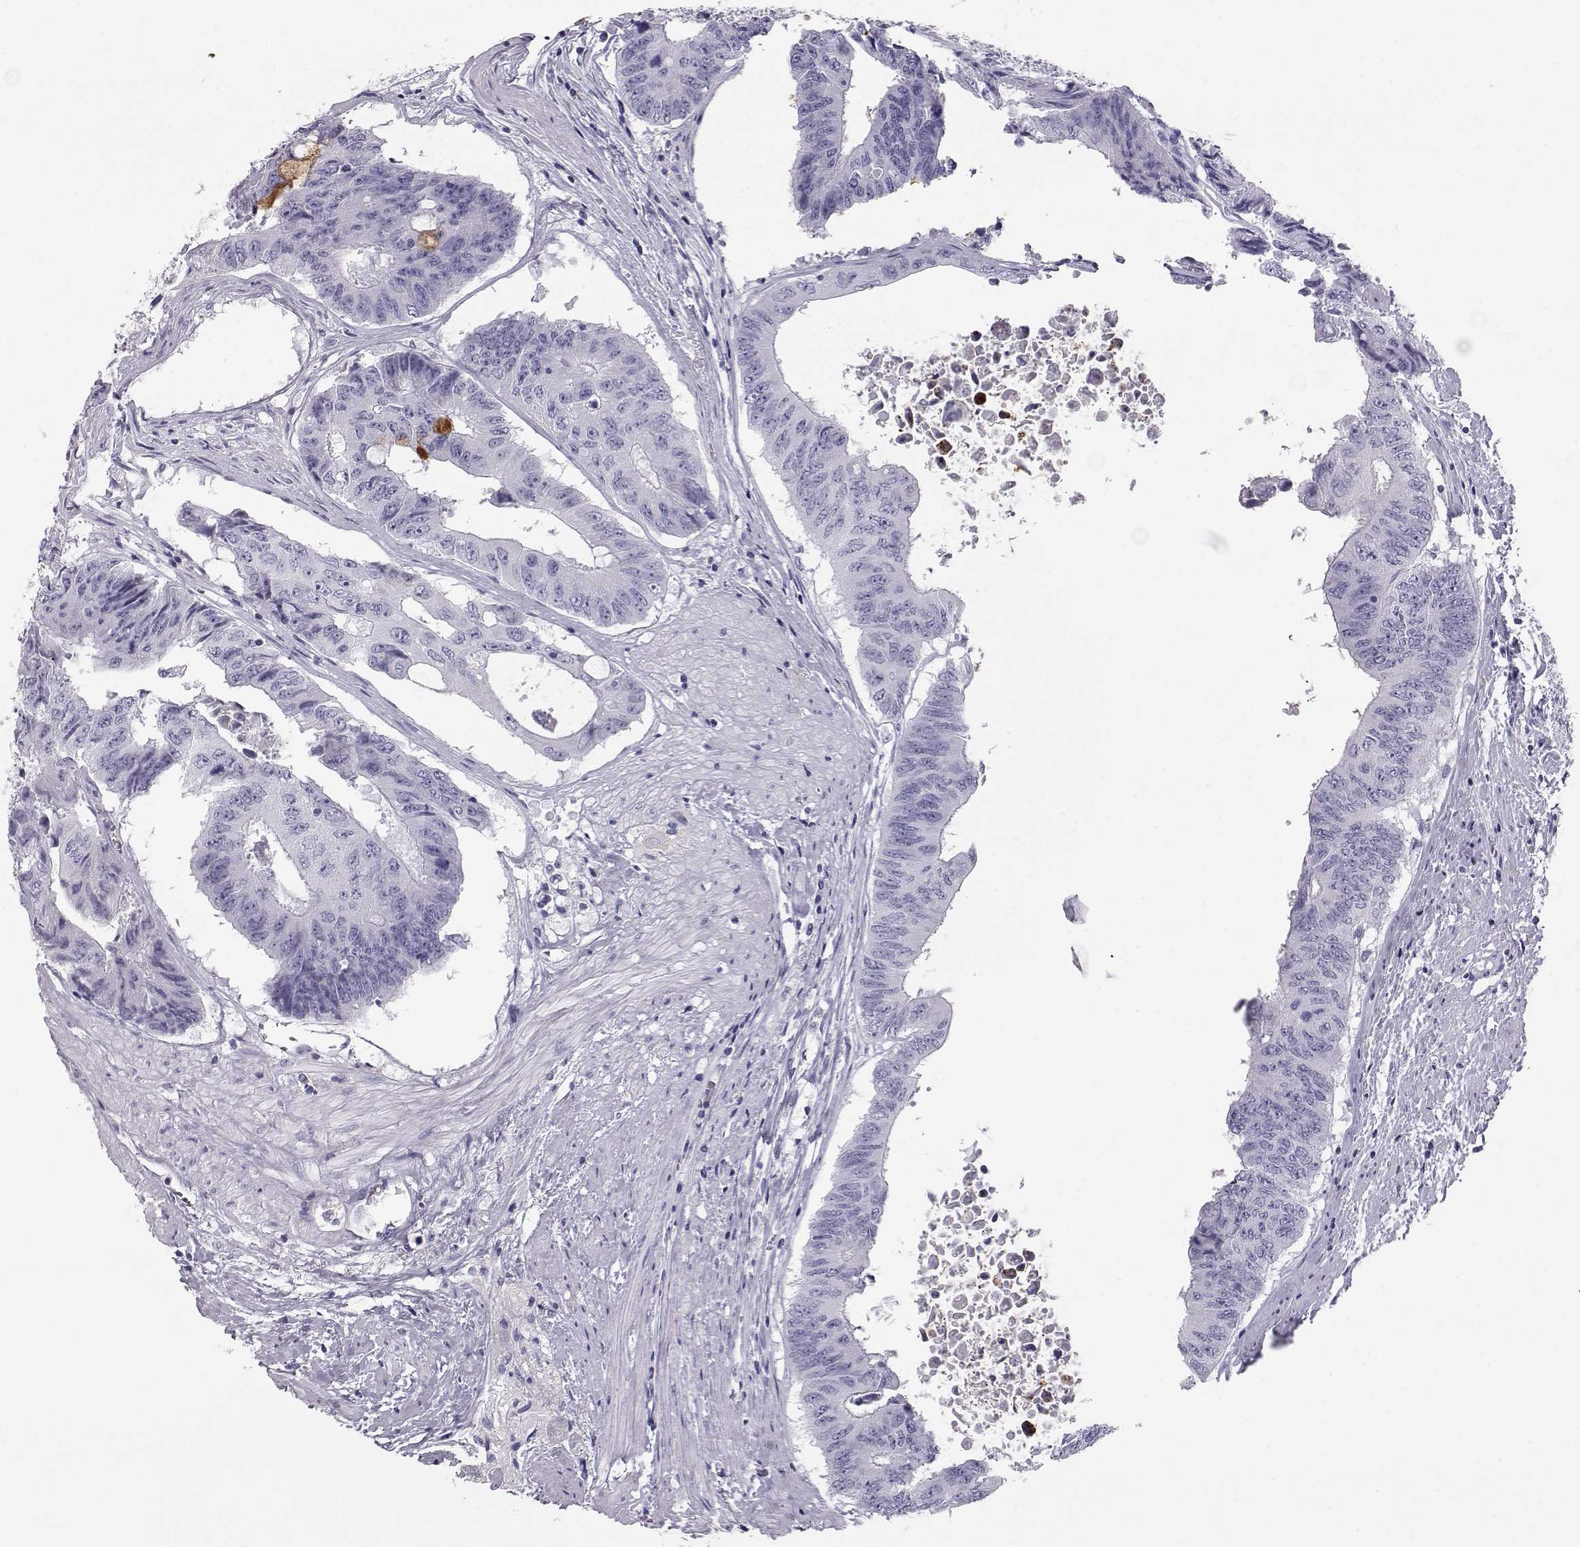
{"staining": {"intensity": "negative", "quantity": "none", "location": "none"}, "tissue": "colorectal cancer", "cell_type": "Tumor cells", "image_type": "cancer", "snomed": [{"axis": "morphology", "description": "Adenocarcinoma, NOS"}, {"axis": "topography", "description": "Rectum"}], "caption": "DAB immunohistochemical staining of human colorectal cancer reveals no significant positivity in tumor cells. The staining was performed using DAB to visualize the protein expression in brown, while the nuclei were stained in blue with hematoxylin (Magnification: 20x).", "gene": "ITLN2", "patient": {"sex": "male", "age": 59}}